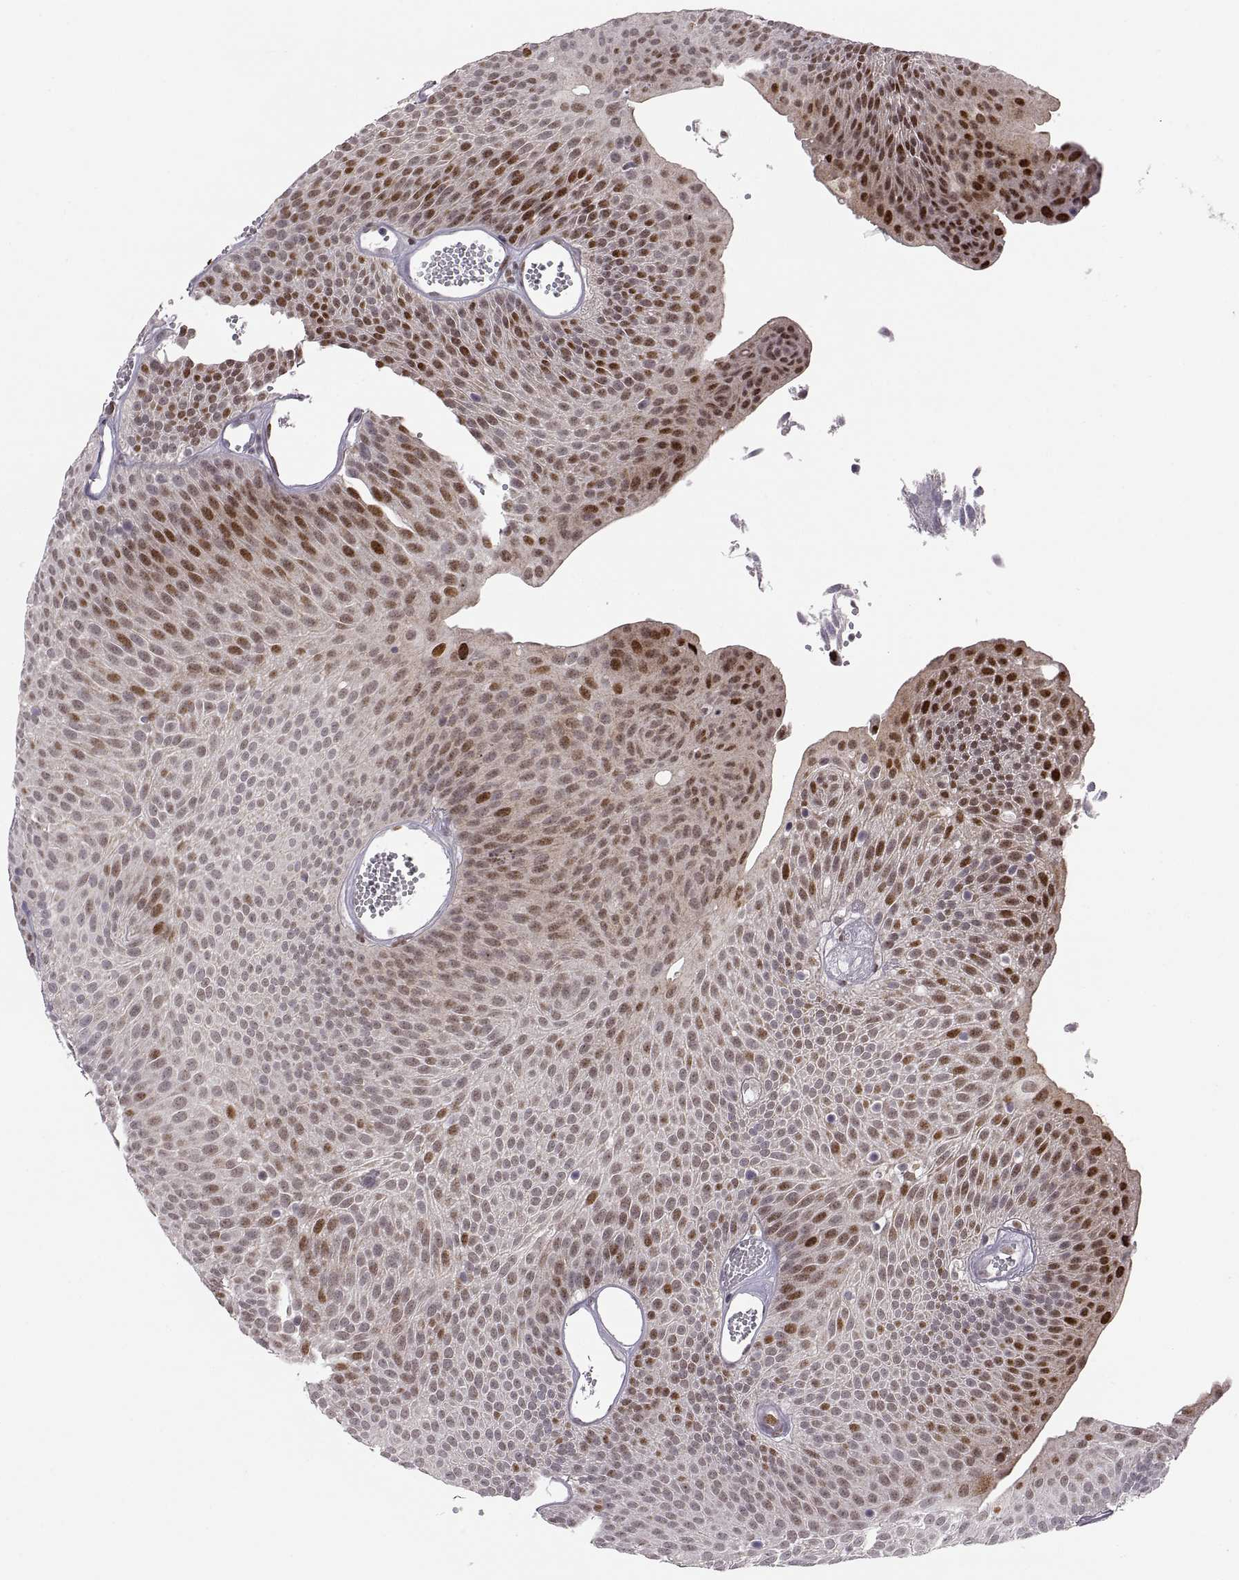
{"staining": {"intensity": "strong", "quantity": "<25%", "location": "nuclear"}, "tissue": "urothelial cancer", "cell_type": "Tumor cells", "image_type": "cancer", "snomed": [{"axis": "morphology", "description": "Urothelial carcinoma, Low grade"}, {"axis": "topography", "description": "Urinary bladder"}], "caption": "IHC (DAB (3,3'-diaminobenzidine)) staining of human urothelial cancer shows strong nuclear protein positivity in approximately <25% of tumor cells. The staining was performed using DAB, with brown indicating positive protein expression. Nuclei are stained blue with hematoxylin.", "gene": "SNAI1", "patient": {"sex": "male", "age": 52}}